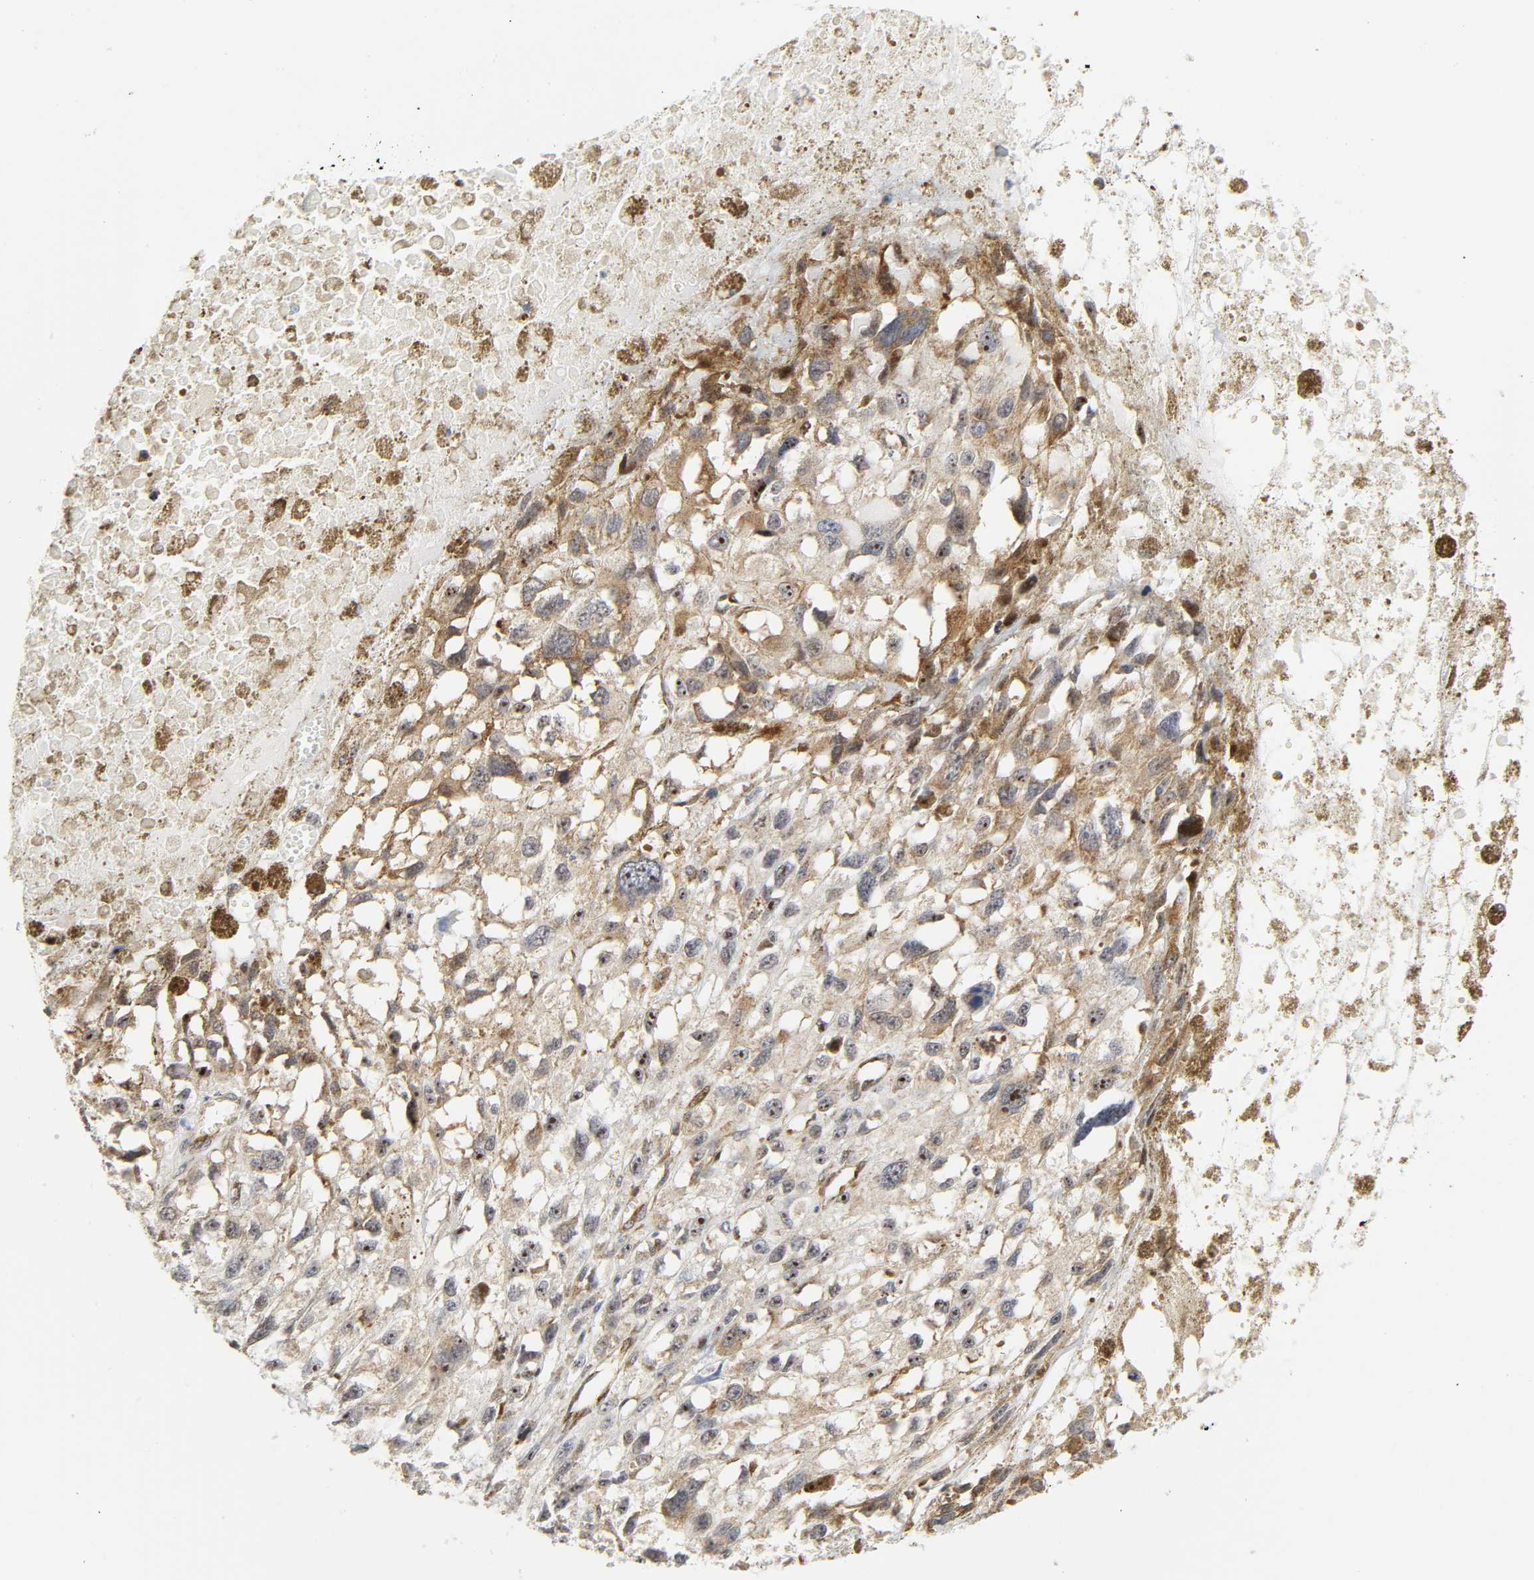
{"staining": {"intensity": "negative", "quantity": "none", "location": "none"}, "tissue": "melanoma", "cell_type": "Tumor cells", "image_type": "cancer", "snomed": [{"axis": "morphology", "description": "Malignant melanoma, Metastatic site"}, {"axis": "topography", "description": "Lymph node"}], "caption": "A histopathology image of human malignant melanoma (metastatic site) is negative for staining in tumor cells.", "gene": "DOCK1", "patient": {"sex": "male", "age": 59}}